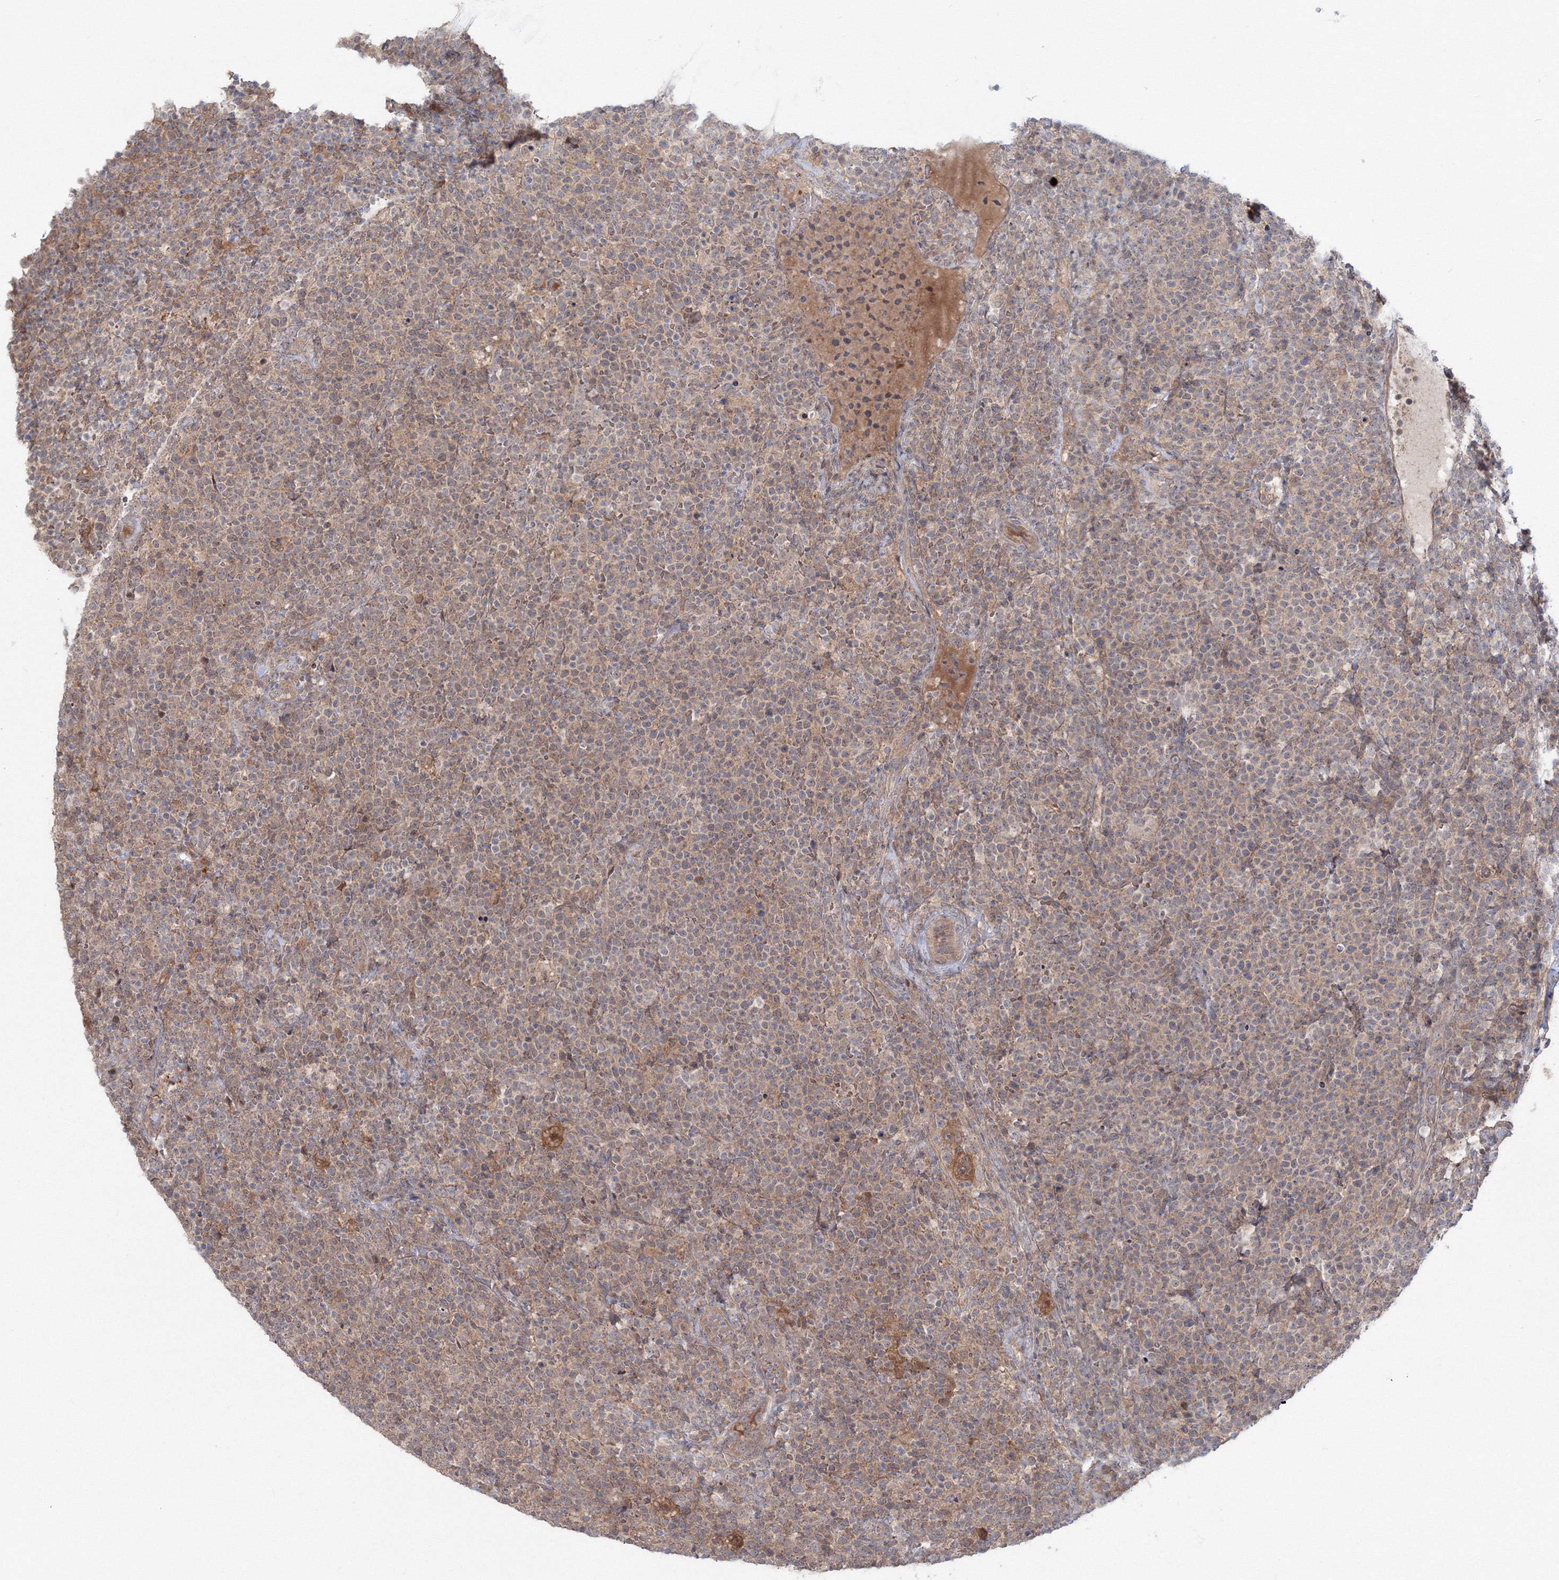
{"staining": {"intensity": "weak", "quantity": "25%-75%", "location": "cytoplasmic/membranous"}, "tissue": "lymphoma", "cell_type": "Tumor cells", "image_type": "cancer", "snomed": [{"axis": "morphology", "description": "Malignant lymphoma, non-Hodgkin's type, High grade"}, {"axis": "topography", "description": "Lymph node"}], "caption": "Human high-grade malignant lymphoma, non-Hodgkin's type stained with a protein marker reveals weak staining in tumor cells.", "gene": "MKRN2", "patient": {"sex": "male", "age": 61}}